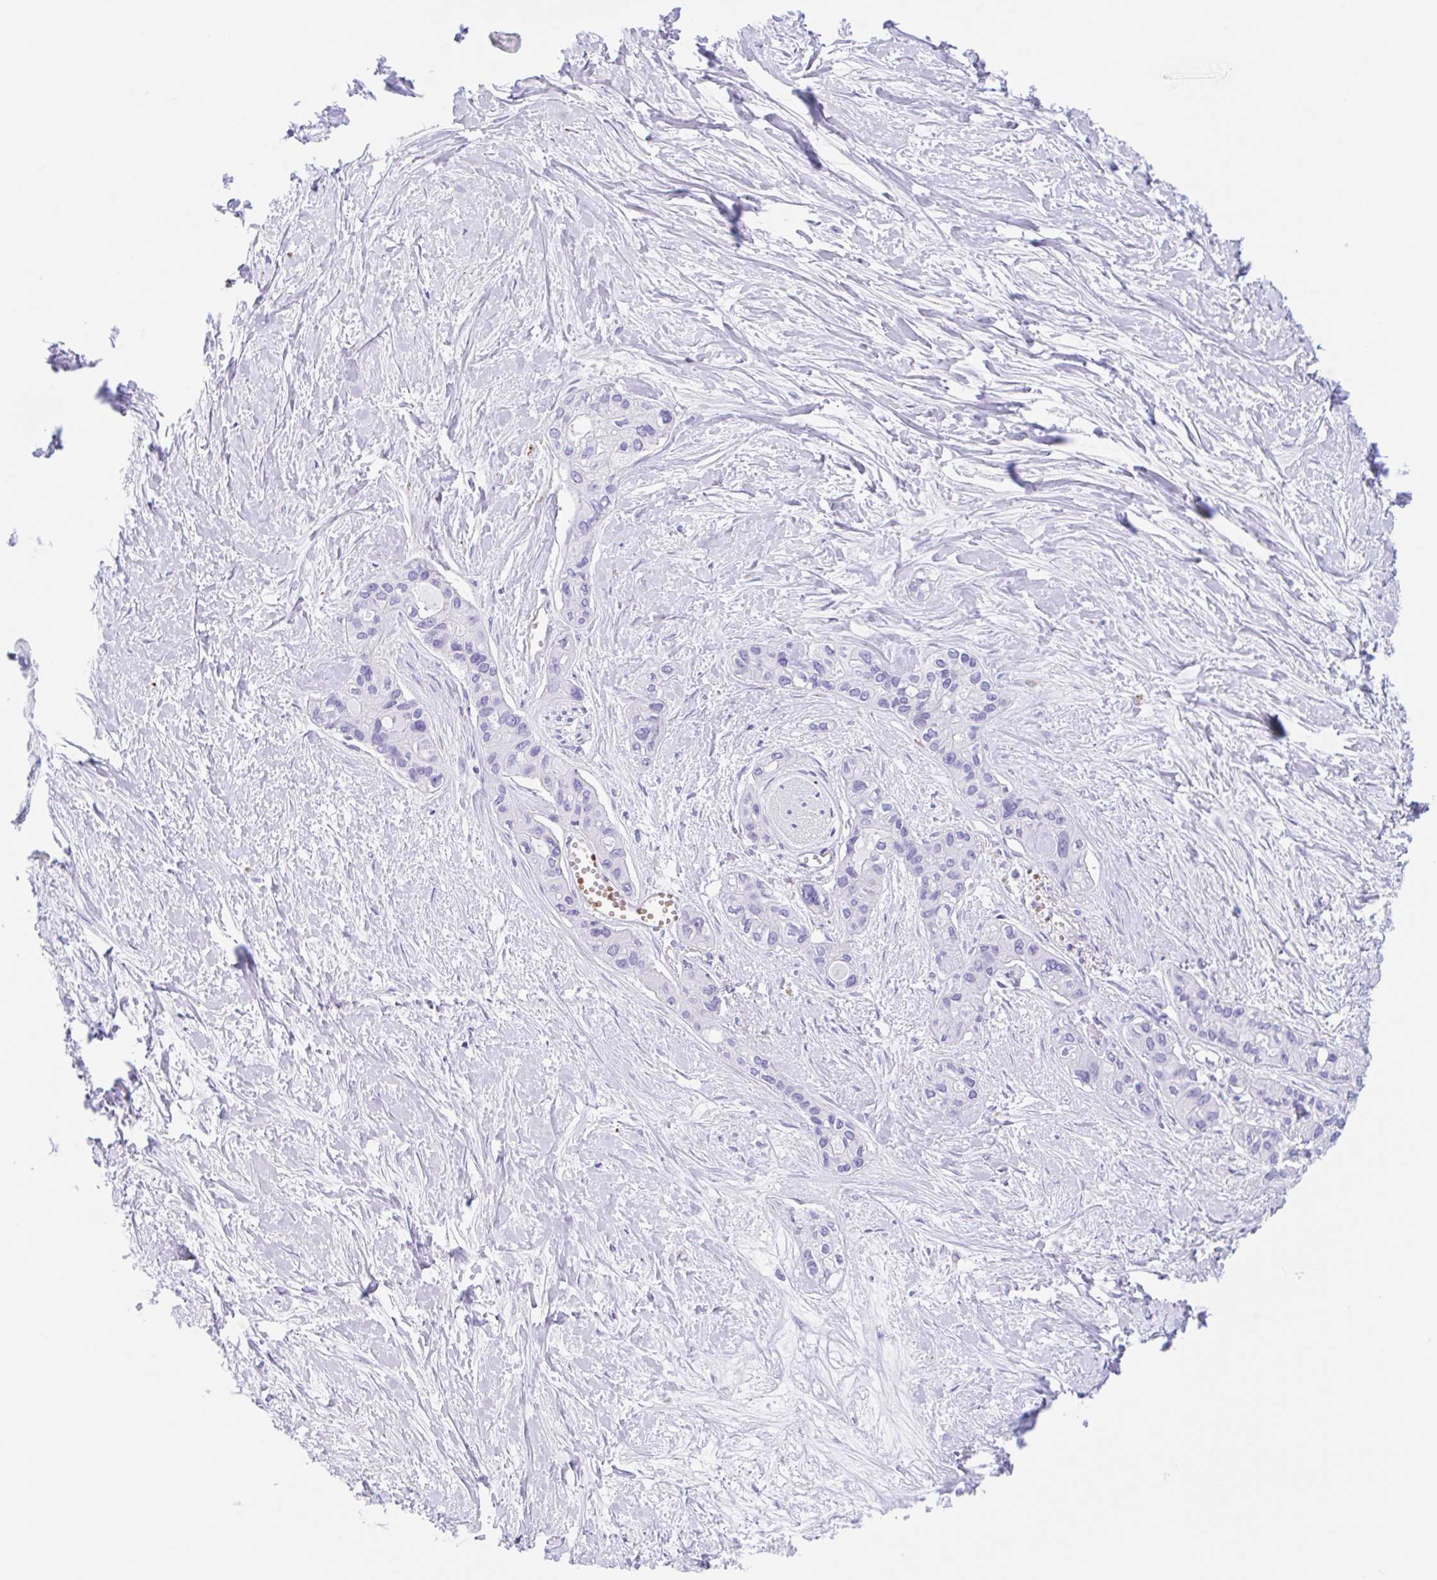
{"staining": {"intensity": "negative", "quantity": "none", "location": "none"}, "tissue": "pancreatic cancer", "cell_type": "Tumor cells", "image_type": "cancer", "snomed": [{"axis": "morphology", "description": "Adenocarcinoma, NOS"}, {"axis": "topography", "description": "Pancreas"}], "caption": "DAB (3,3'-diaminobenzidine) immunohistochemical staining of pancreatic cancer (adenocarcinoma) exhibits no significant staining in tumor cells.", "gene": "ANKRD9", "patient": {"sex": "female", "age": 50}}